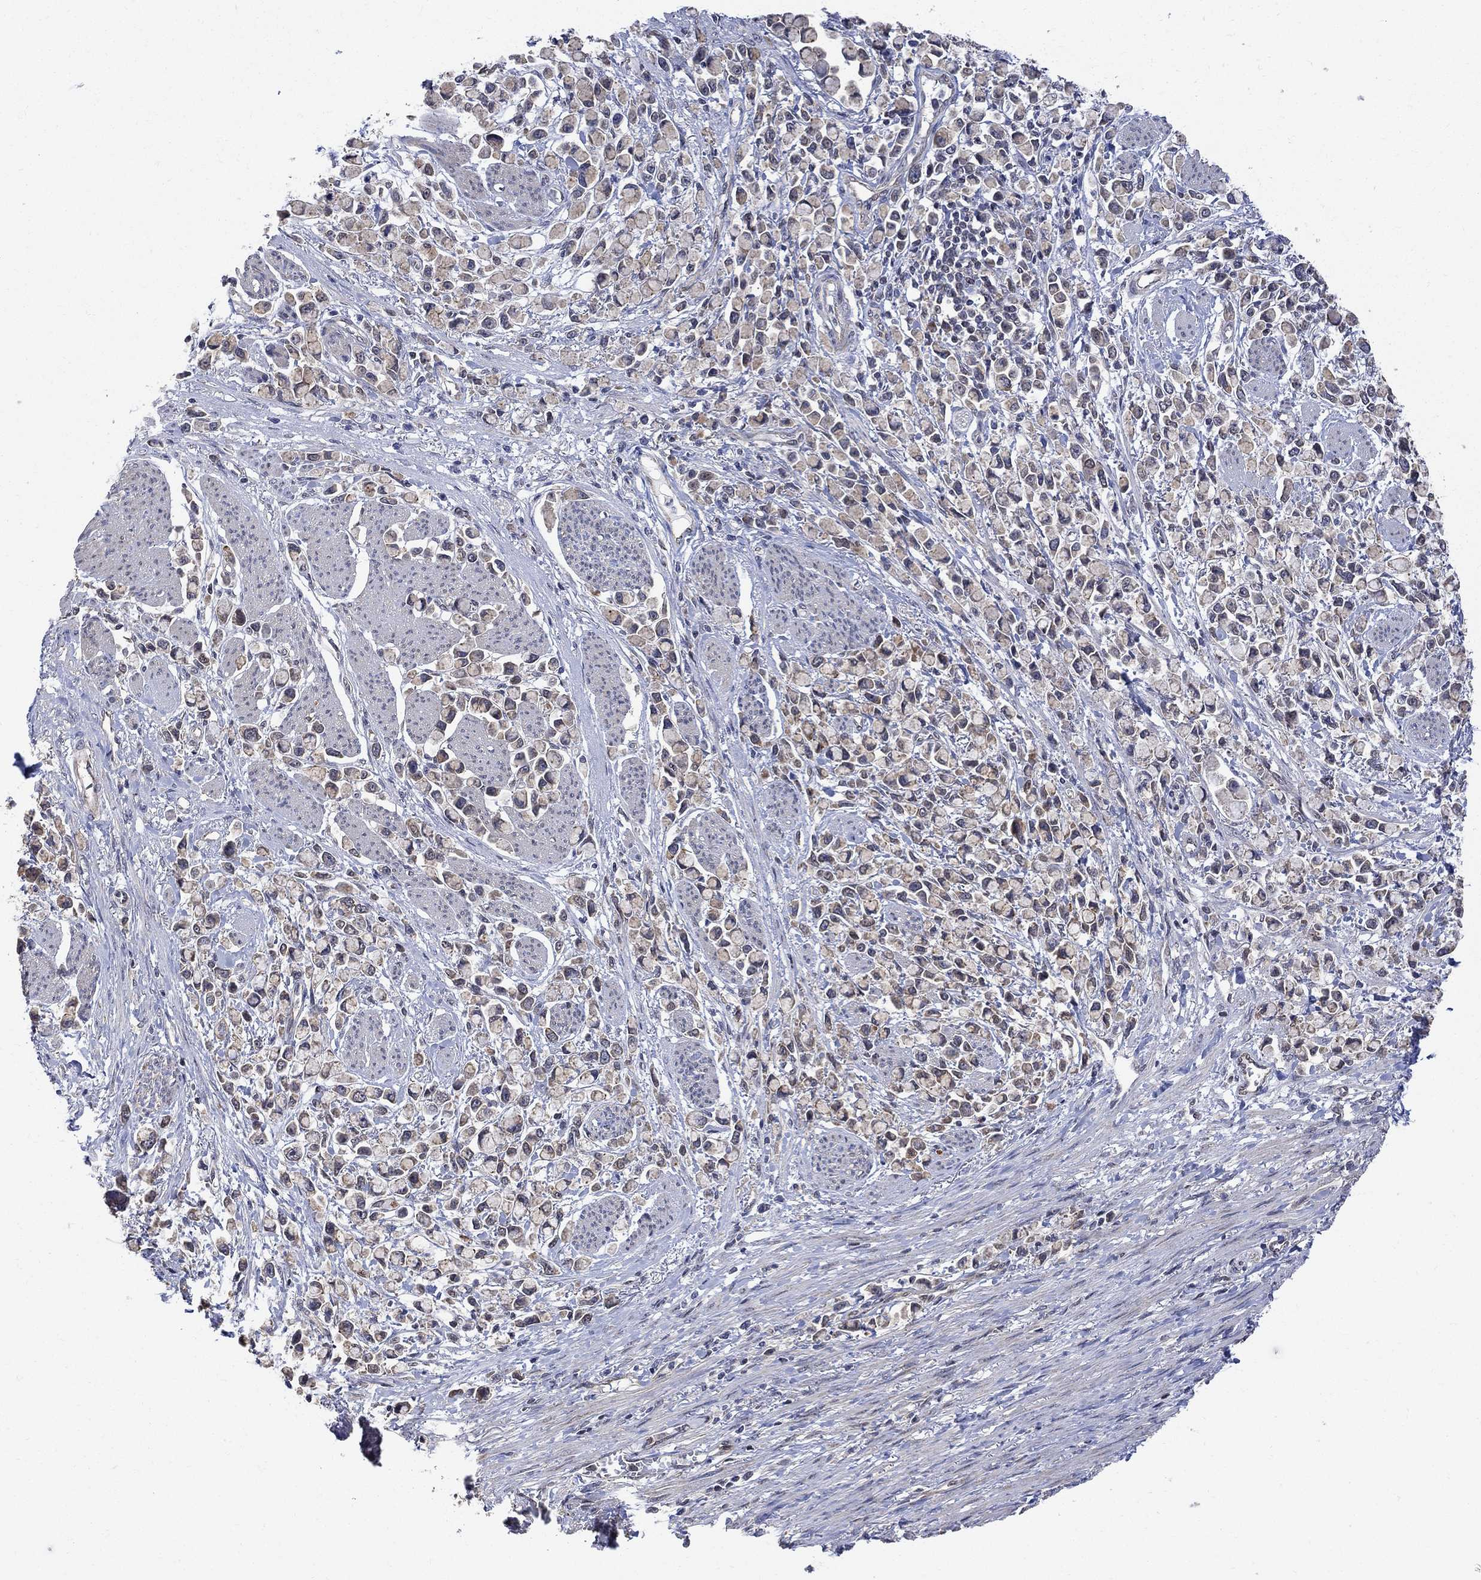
{"staining": {"intensity": "moderate", "quantity": "<25%", "location": "cytoplasmic/membranous"}, "tissue": "stomach cancer", "cell_type": "Tumor cells", "image_type": "cancer", "snomed": [{"axis": "morphology", "description": "Adenocarcinoma, NOS"}, {"axis": "topography", "description": "Stomach"}], "caption": "The micrograph demonstrates staining of stomach adenocarcinoma, revealing moderate cytoplasmic/membranous protein positivity (brown color) within tumor cells.", "gene": "ANKRA2", "patient": {"sex": "female", "age": 81}}